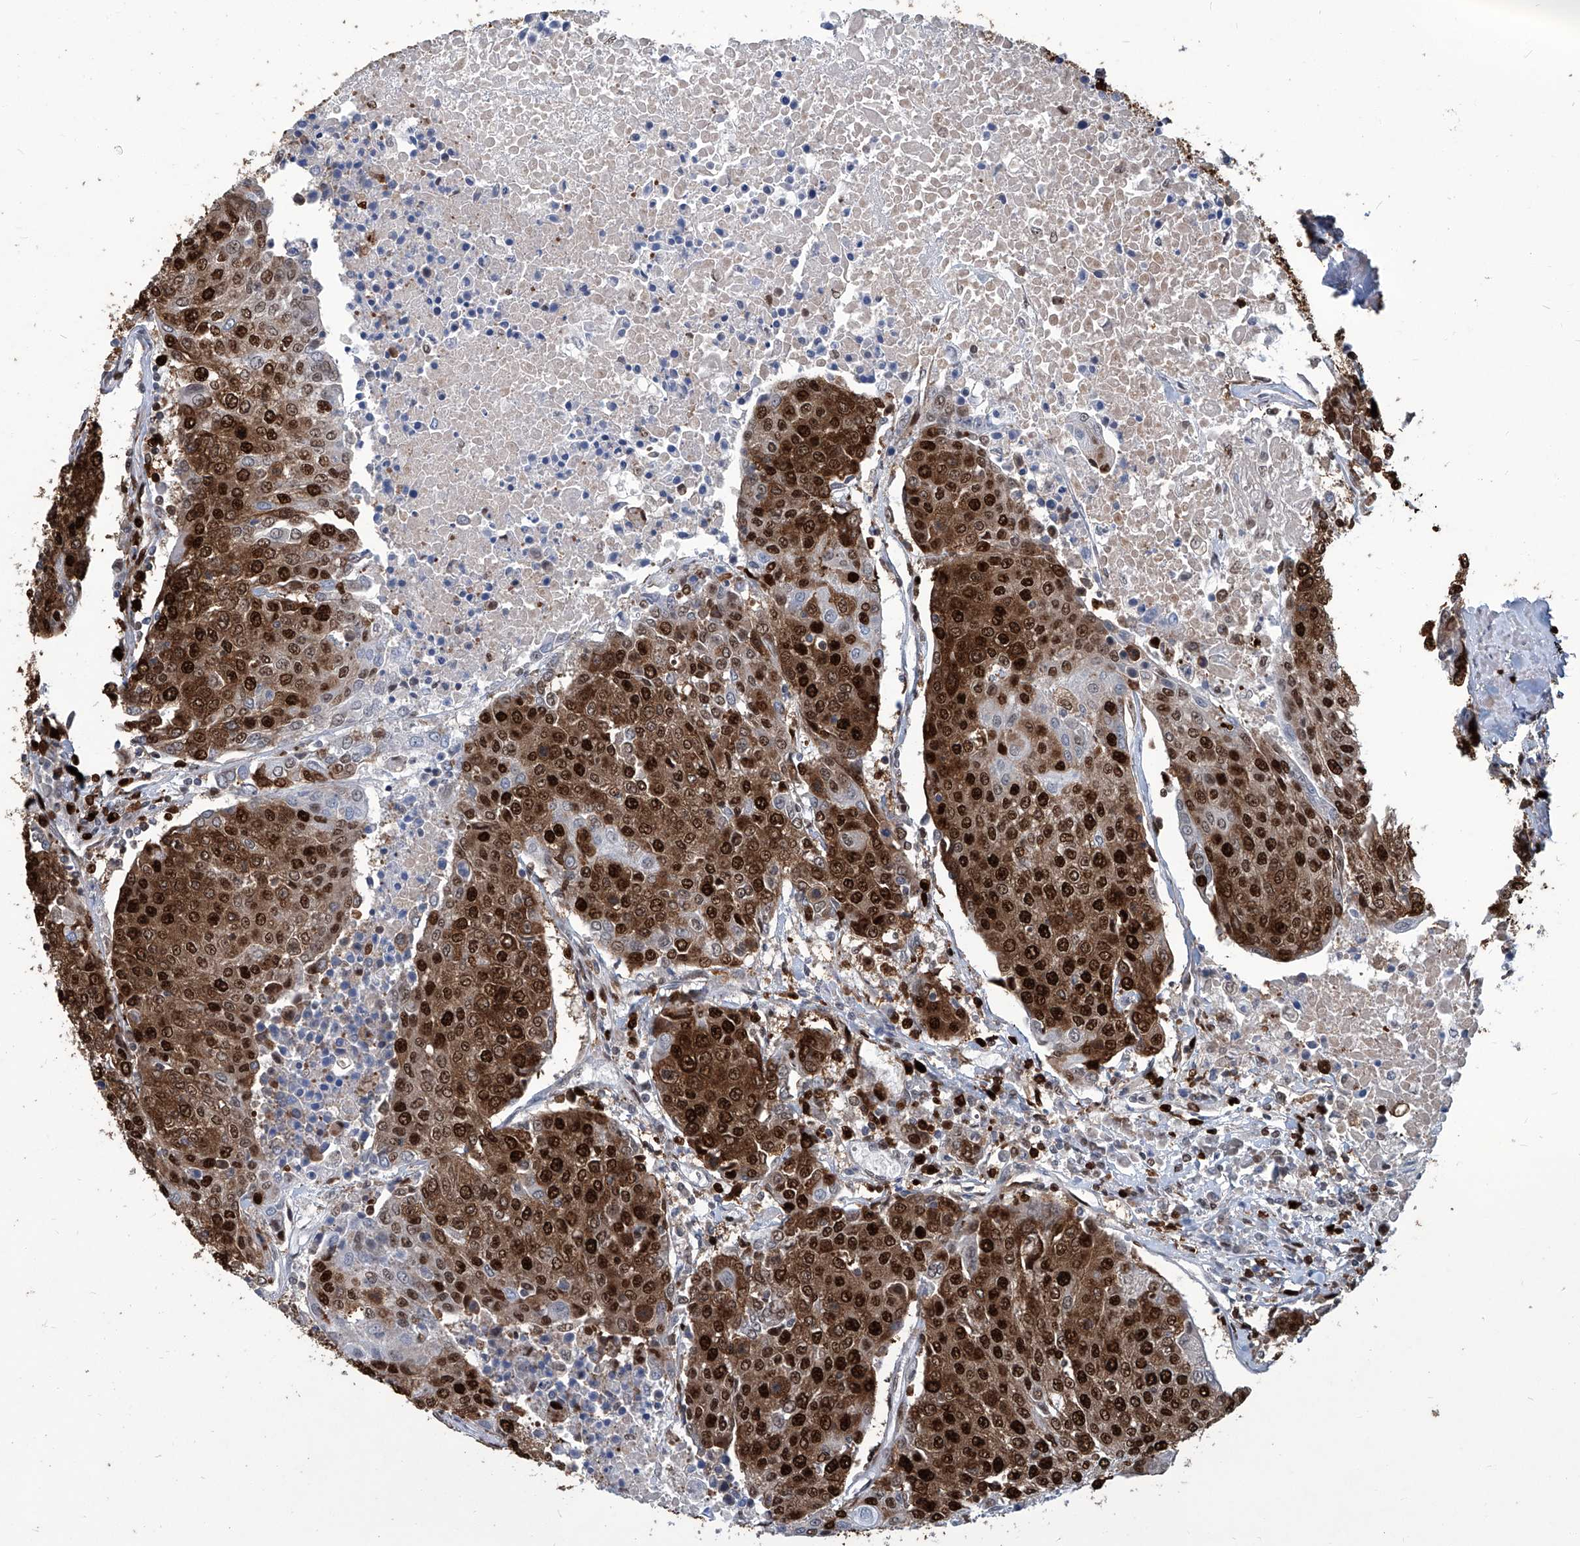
{"staining": {"intensity": "strong", "quantity": ">75%", "location": "cytoplasmic/membranous,nuclear"}, "tissue": "urothelial cancer", "cell_type": "Tumor cells", "image_type": "cancer", "snomed": [{"axis": "morphology", "description": "Urothelial carcinoma, High grade"}, {"axis": "topography", "description": "Urinary bladder"}], "caption": "Immunohistochemical staining of urothelial carcinoma (high-grade) shows high levels of strong cytoplasmic/membranous and nuclear protein expression in approximately >75% of tumor cells.", "gene": "PCNA", "patient": {"sex": "female", "age": 85}}